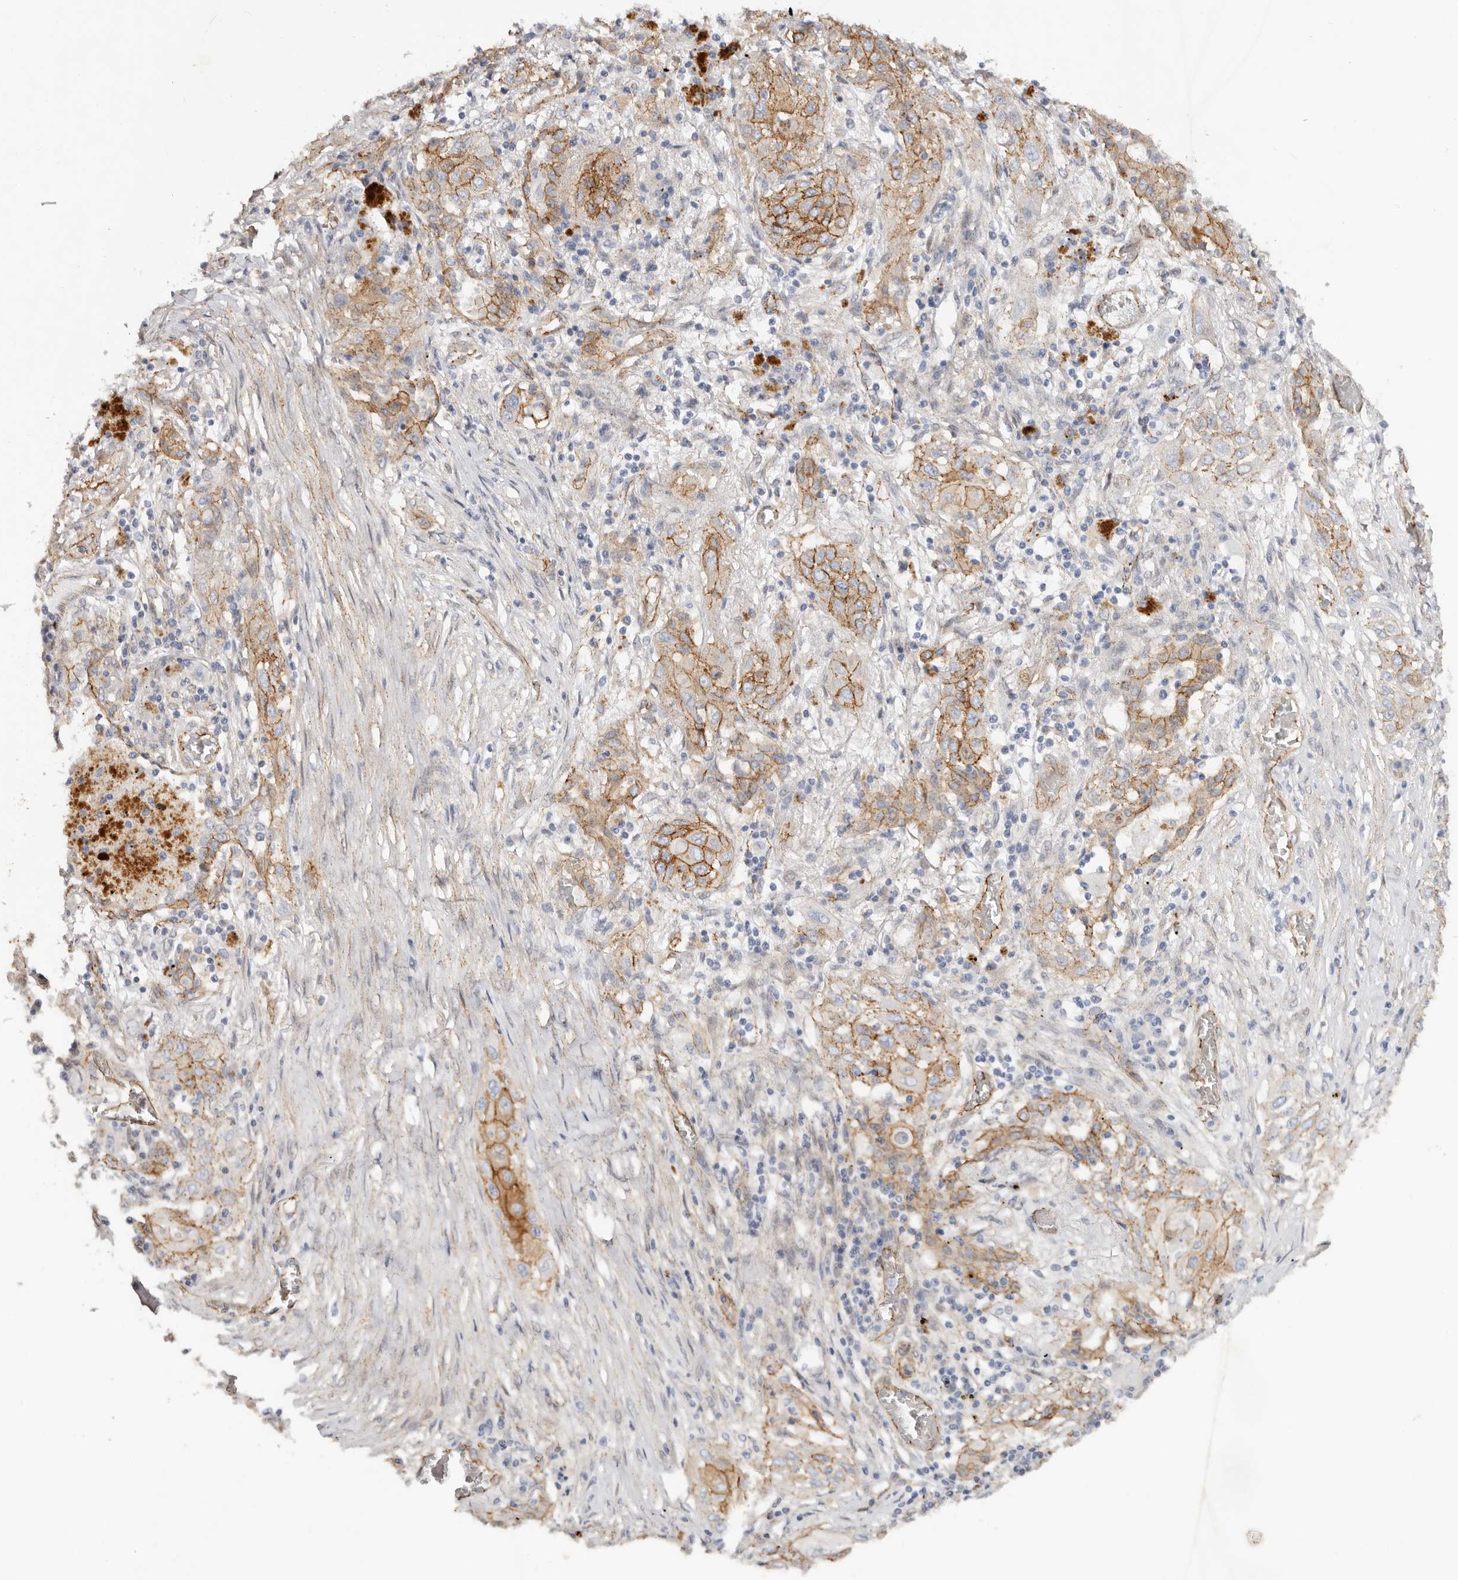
{"staining": {"intensity": "moderate", "quantity": ">75%", "location": "cytoplasmic/membranous"}, "tissue": "lung cancer", "cell_type": "Tumor cells", "image_type": "cancer", "snomed": [{"axis": "morphology", "description": "Squamous cell carcinoma, NOS"}, {"axis": "topography", "description": "Lung"}], "caption": "Protein staining by immunohistochemistry (IHC) demonstrates moderate cytoplasmic/membranous positivity in about >75% of tumor cells in lung cancer.", "gene": "CTNNB1", "patient": {"sex": "female", "age": 47}}